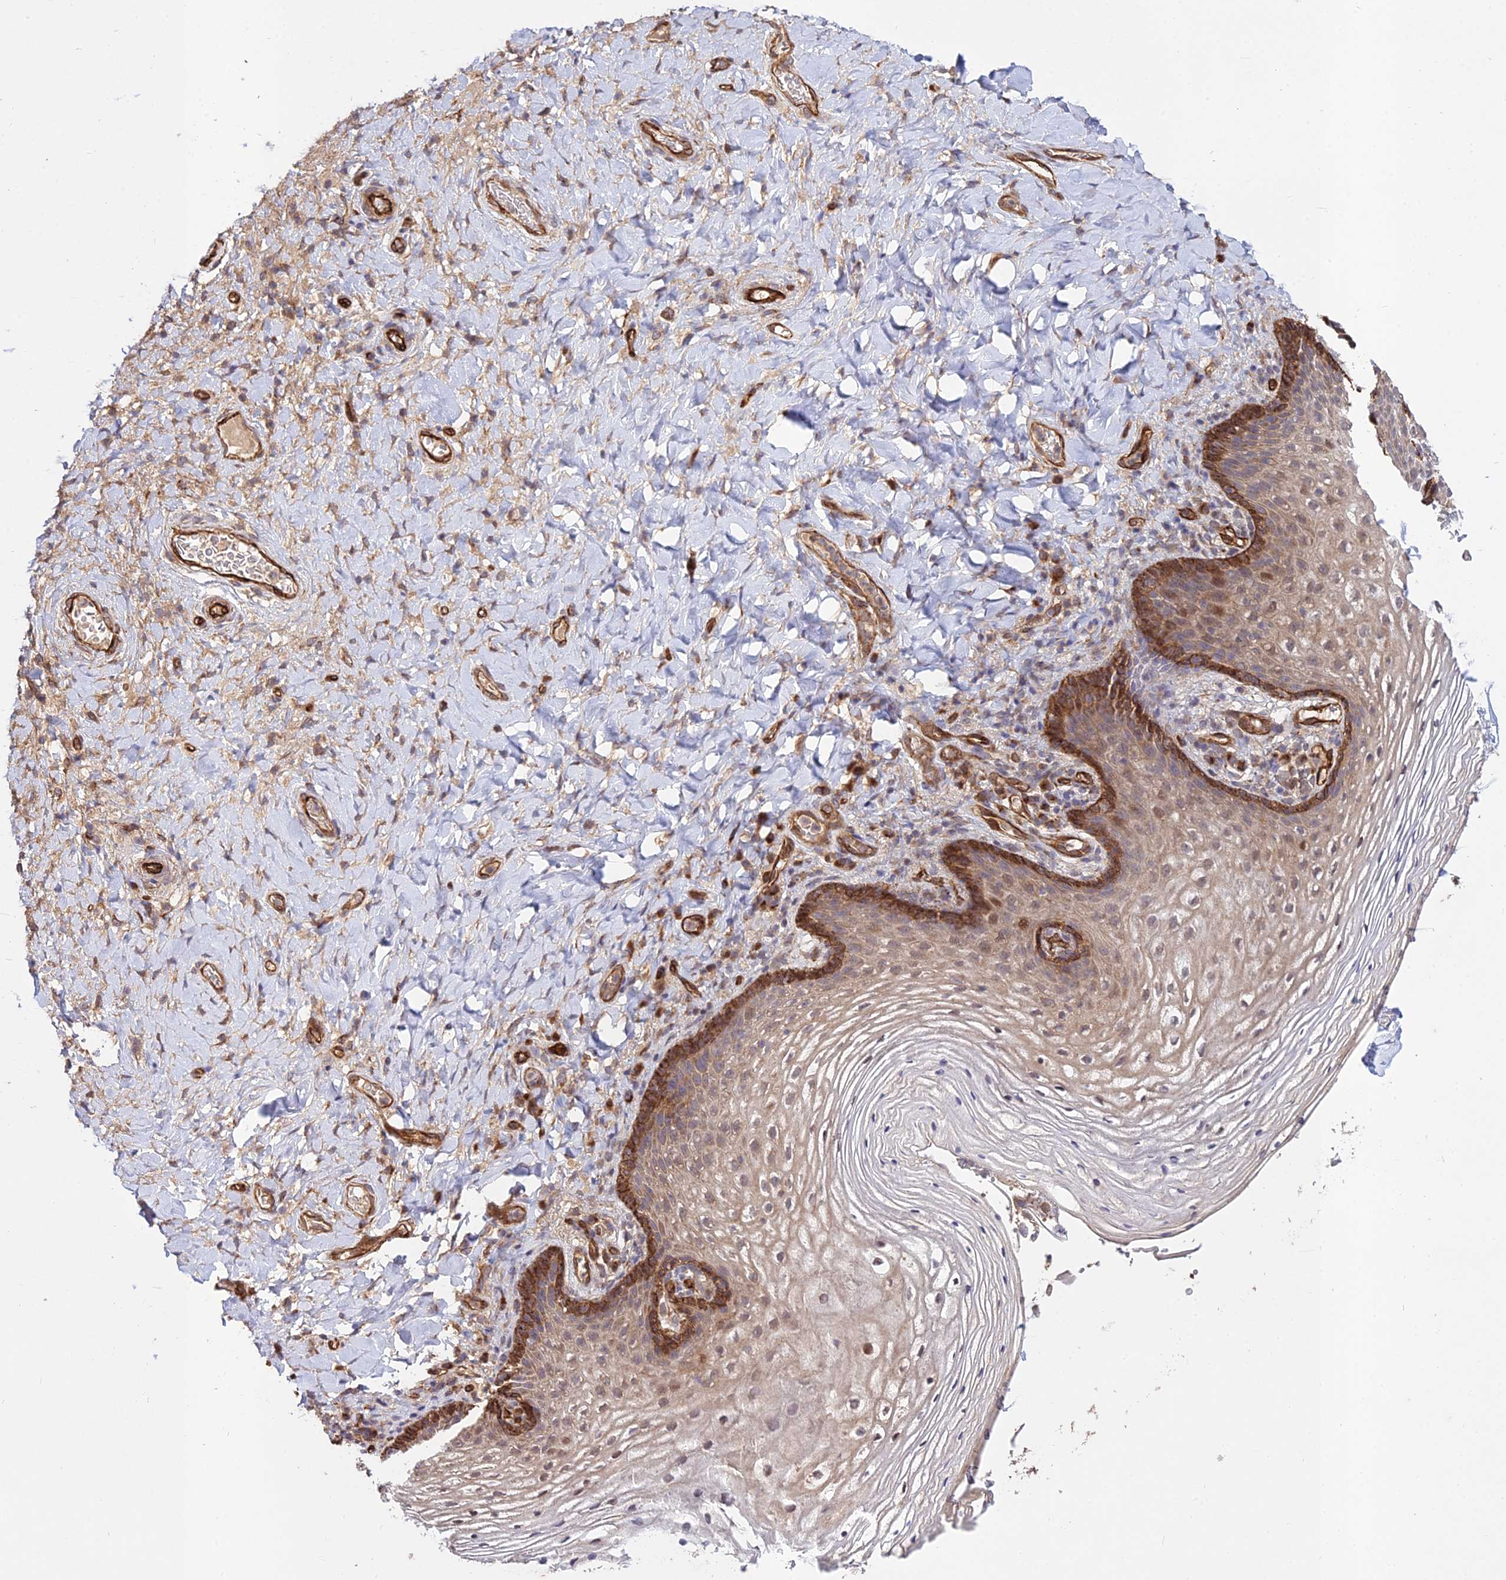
{"staining": {"intensity": "moderate", "quantity": "25%-75%", "location": "cytoplasmic/membranous,nuclear"}, "tissue": "vagina", "cell_type": "Squamous epithelial cells", "image_type": "normal", "snomed": [{"axis": "morphology", "description": "Normal tissue, NOS"}, {"axis": "topography", "description": "Vagina"}], "caption": "This histopathology image displays unremarkable vagina stained with immunohistochemistry (IHC) to label a protein in brown. The cytoplasmic/membranous,nuclear of squamous epithelial cells show moderate positivity for the protein. Nuclei are counter-stained blue.", "gene": "GRTP1", "patient": {"sex": "female", "age": 60}}